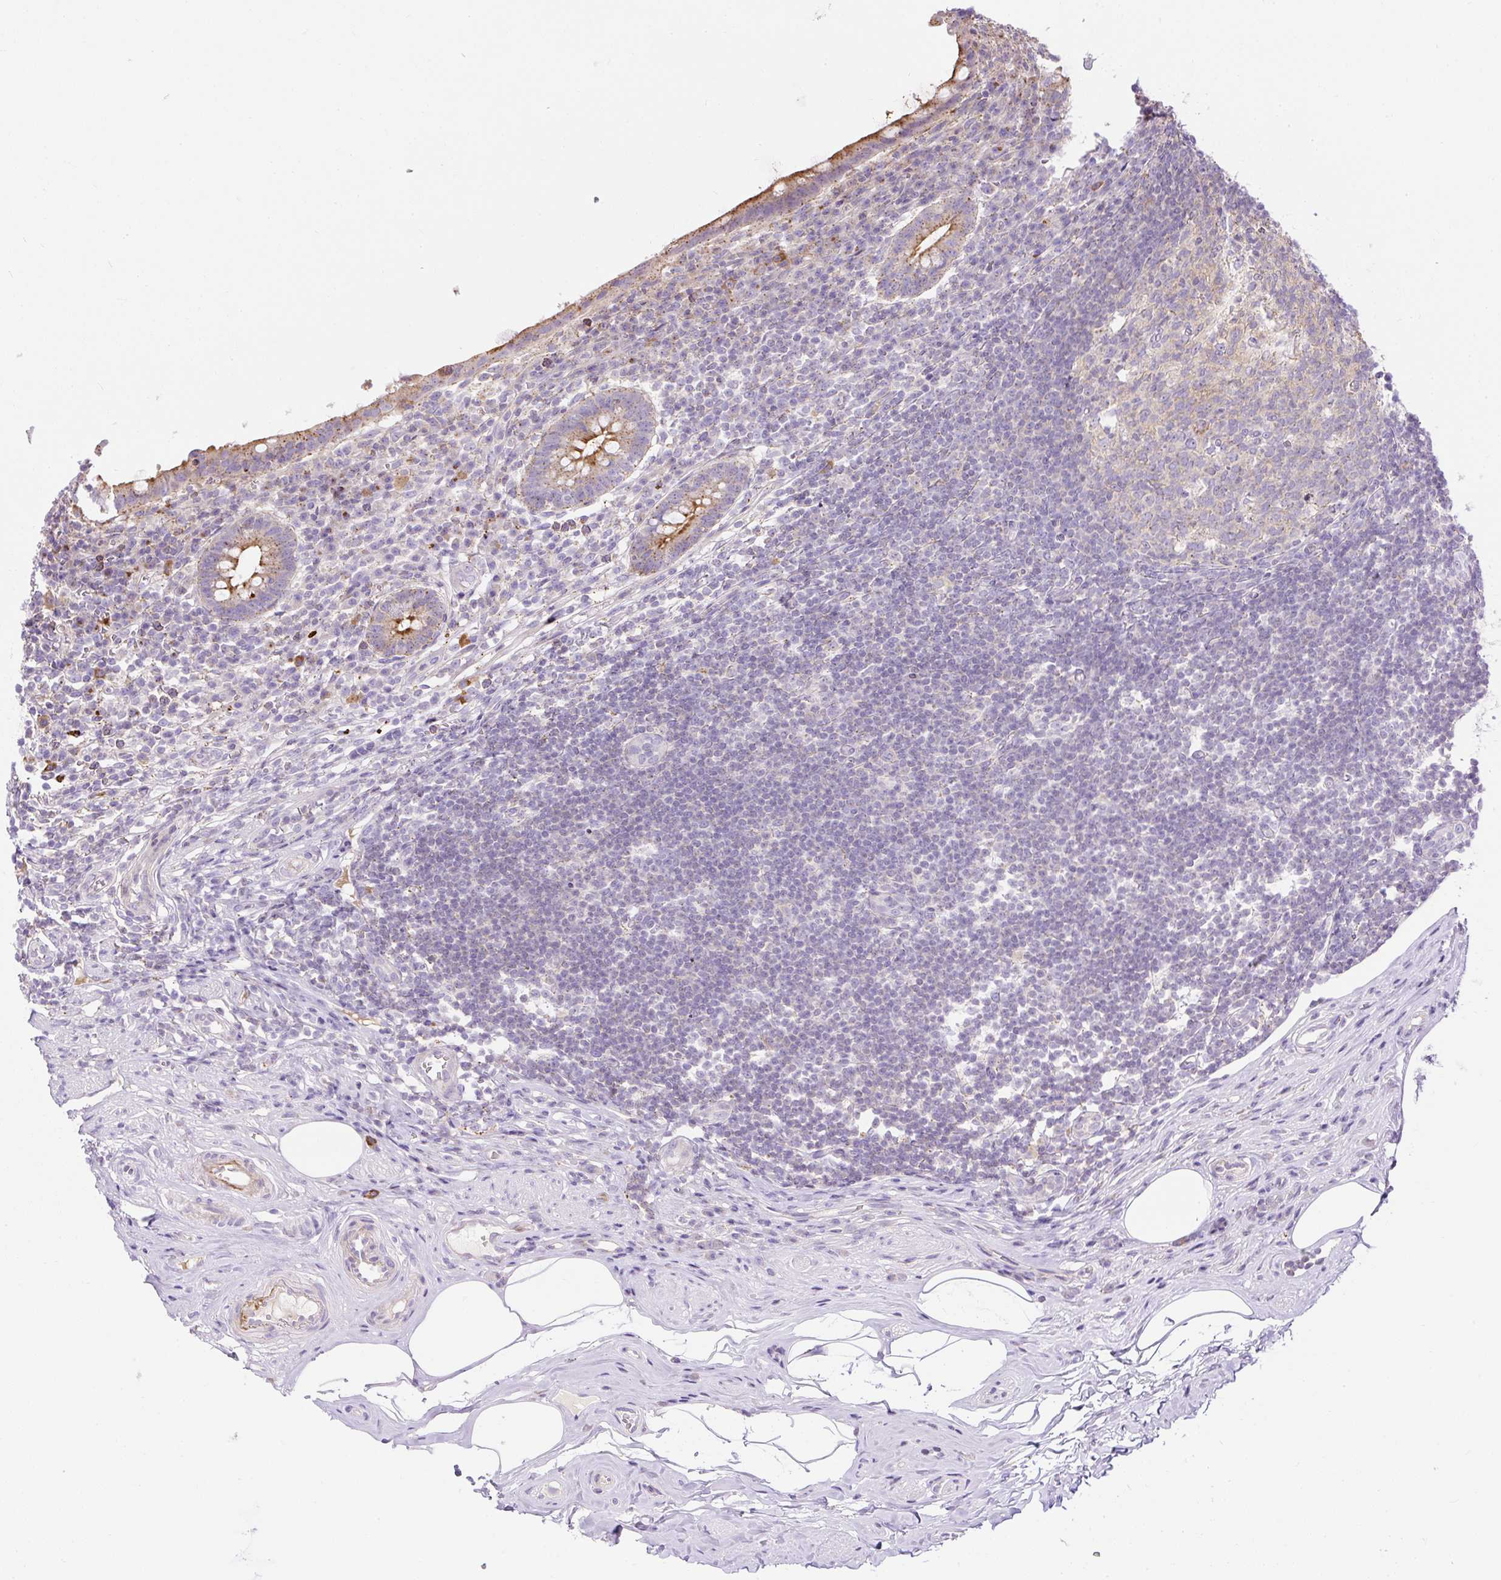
{"staining": {"intensity": "moderate", "quantity": "25%-75%", "location": "cytoplasmic/membranous"}, "tissue": "appendix", "cell_type": "Glandular cells", "image_type": "normal", "snomed": [{"axis": "morphology", "description": "Normal tissue, NOS"}, {"axis": "topography", "description": "Appendix"}], "caption": "High-magnification brightfield microscopy of unremarkable appendix stained with DAB (3,3'-diaminobenzidine) (brown) and counterstained with hematoxylin (blue). glandular cells exhibit moderate cytoplasmic/membranous staining is appreciated in about25%-75% of cells. (IHC, brightfield microscopy, high magnification).", "gene": "CFAP47", "patient": {"sex": "female", "age": 56}}